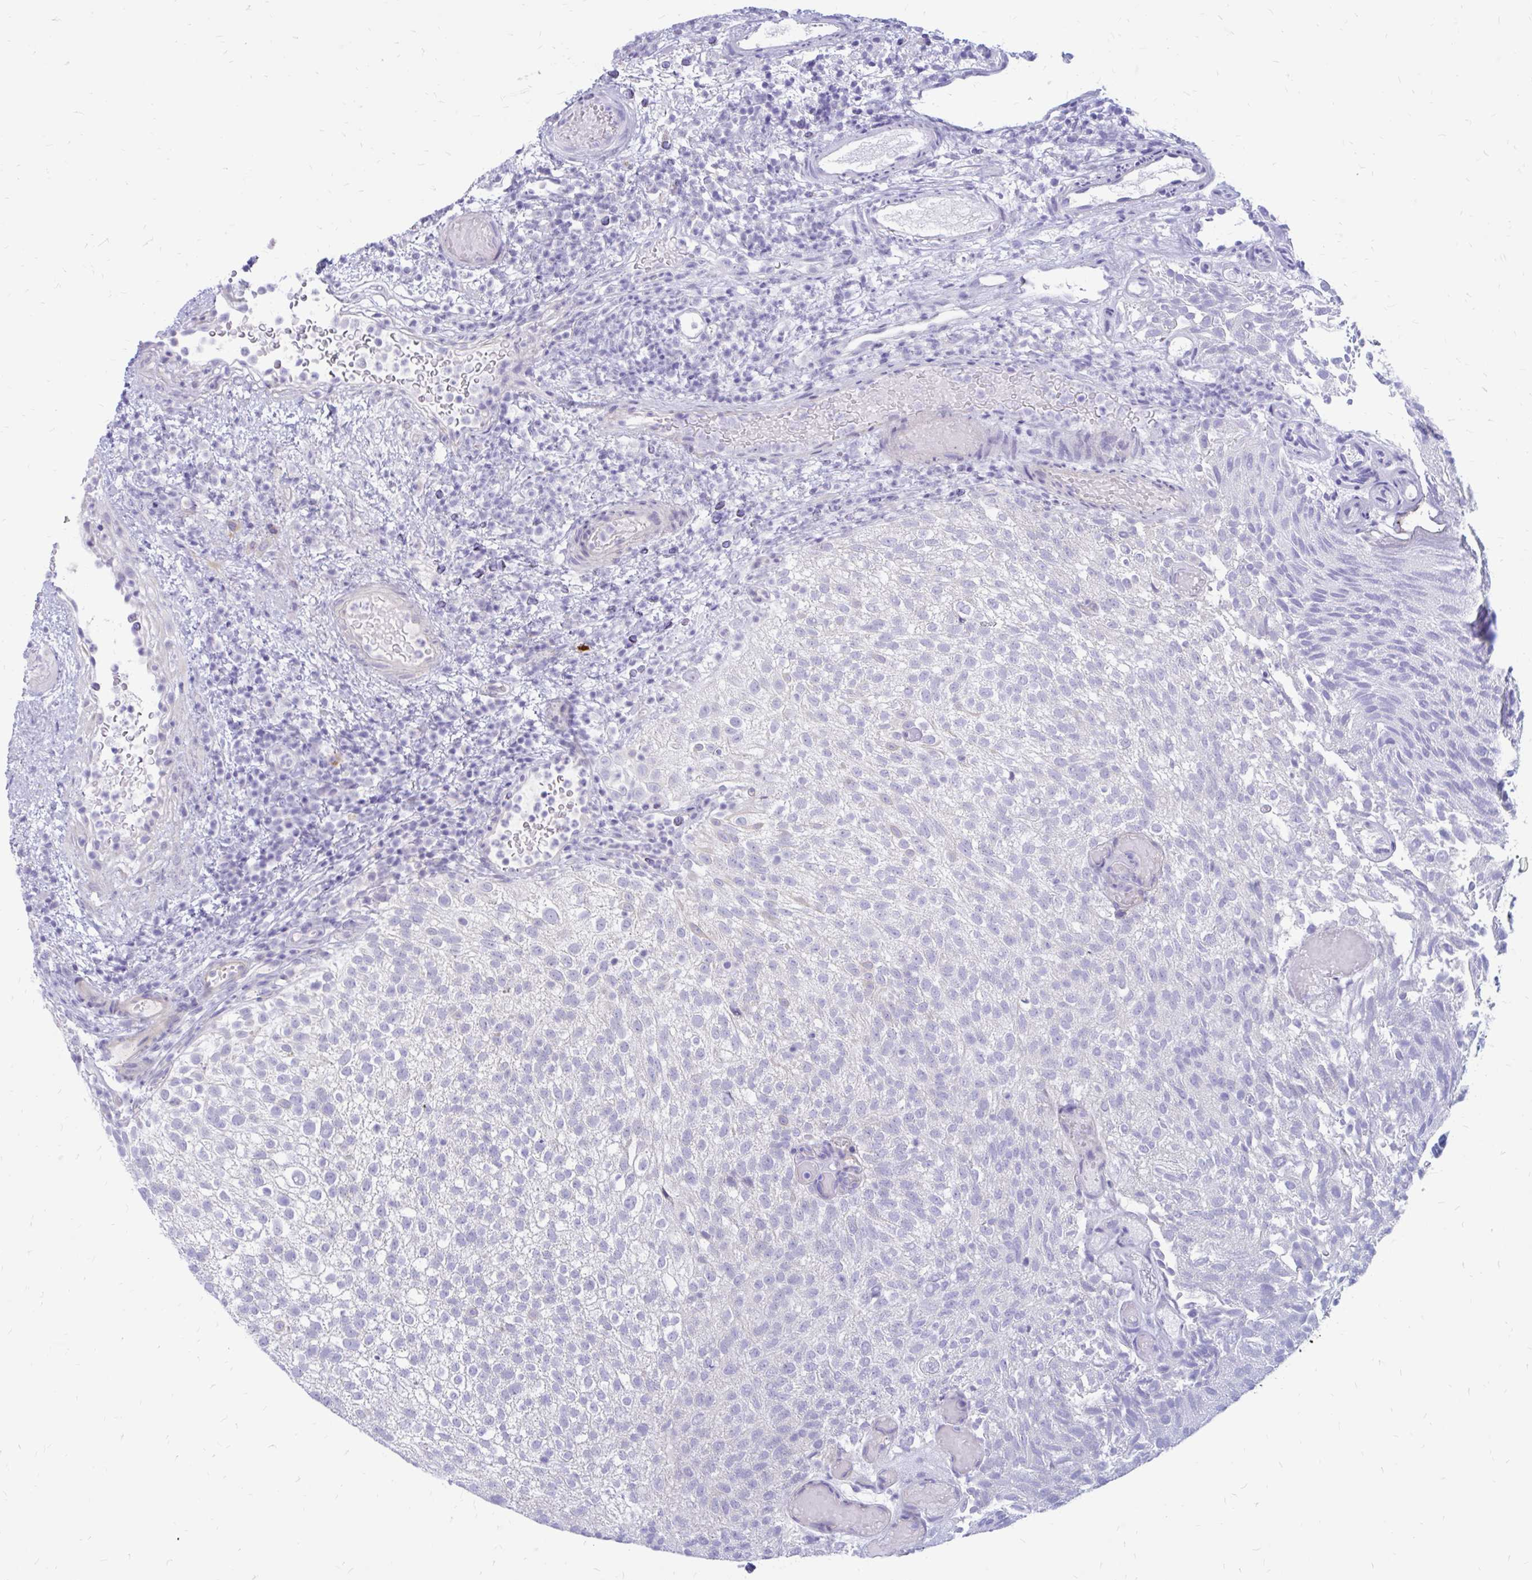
{"staining": {"intensity": "negative", "quantity": "none", "location": "none"}, "tissue": "urothelial cancer", "cell_type": "Tumor cells", "image_type": "cancer", "snomed": [{"axis": "morphology", "description": "Urothelial carcinoma, Low grade"}, {"axis": "topography", "description": "Urinary bladder"}], "caption": "The micrograph displays no significant positivity in tumor cells of urothelial cancer.", "gene": "IGSF5", "patient": {"sex": "male", "age": 78}}